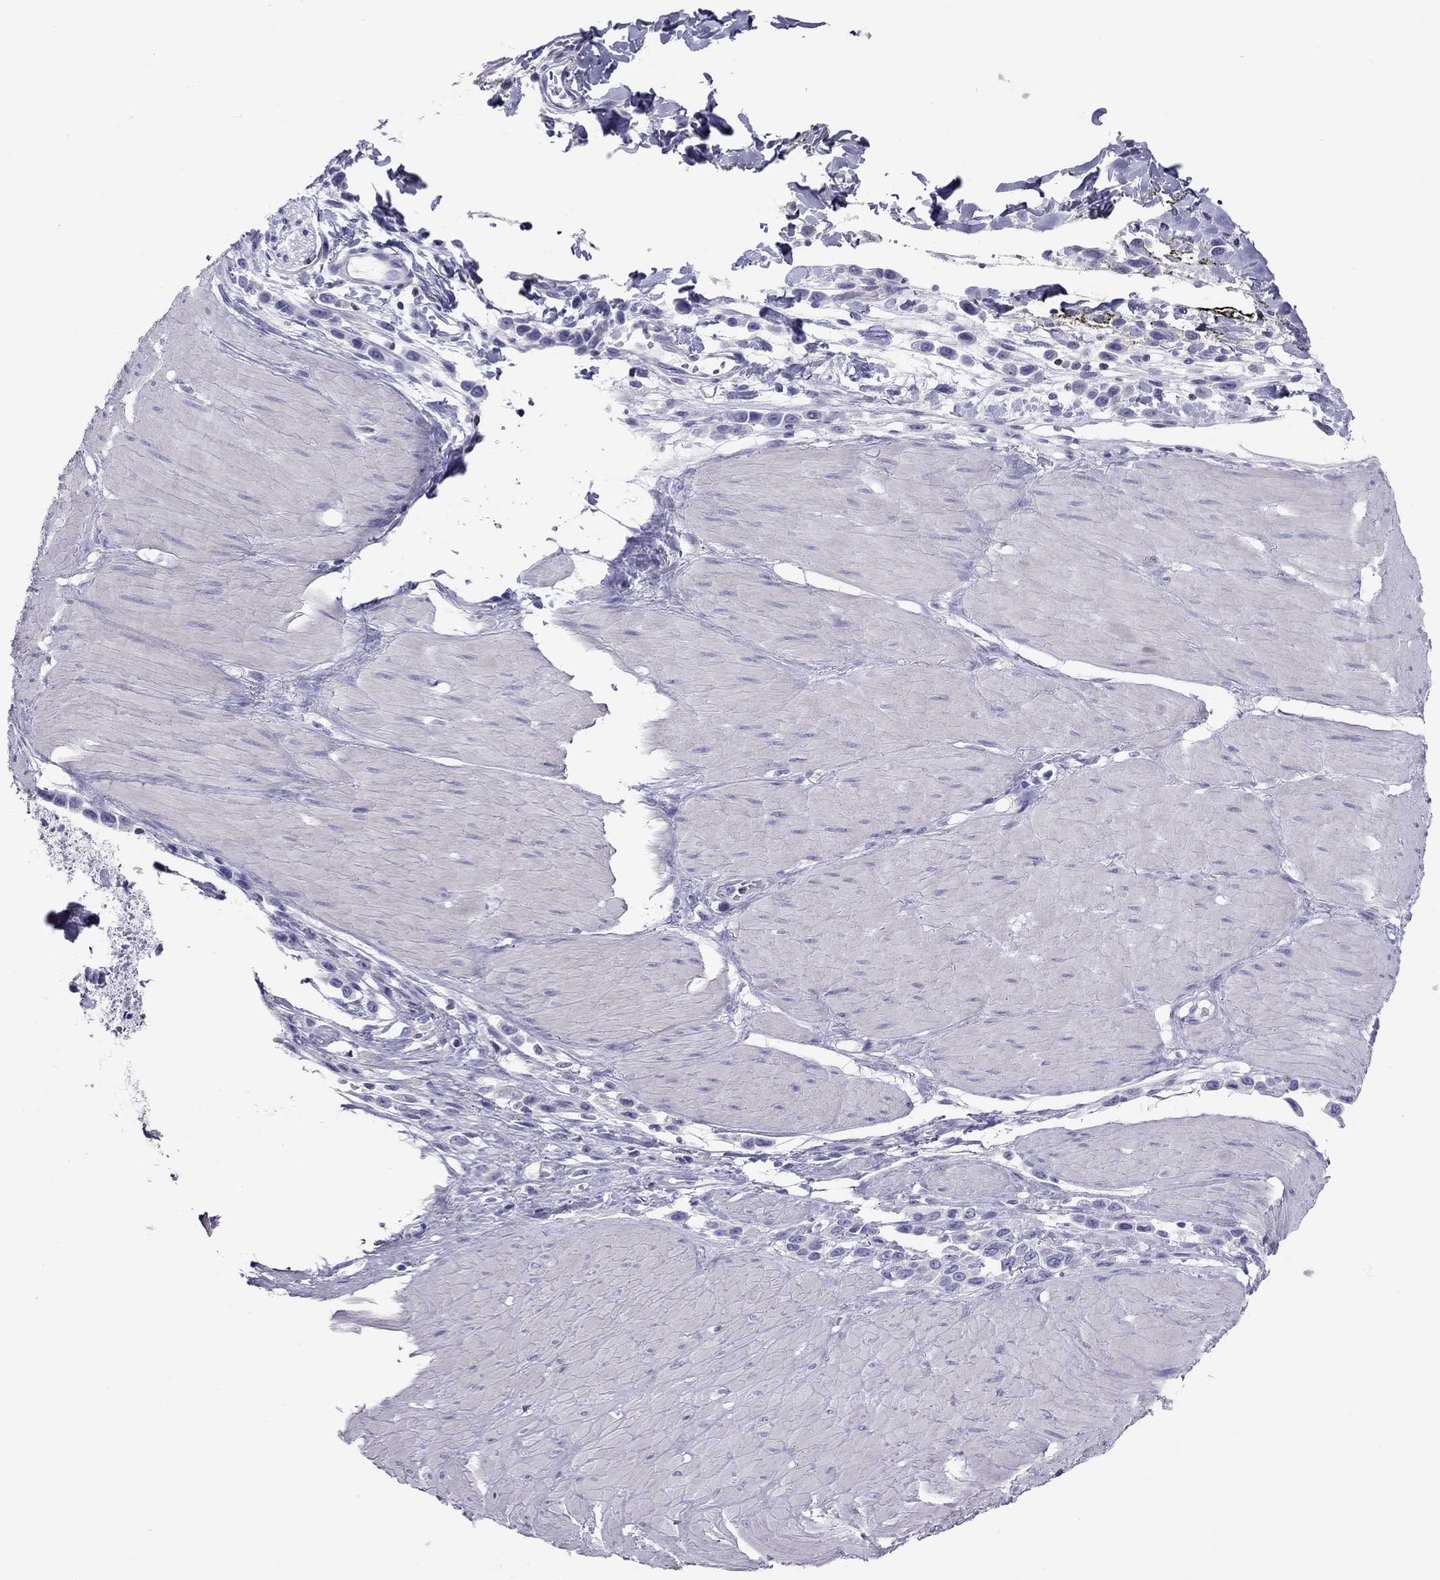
{"staining": {"intensity": "negative", "quantity": "none", "location": "none"}, "tissue": "stomach cancer", "cell_type": "Tumor cells", "image_type": "cancer", "snomed": [{"axis": "morphology", "description": "Adenocarcinoma, NOS"}, {"axis": "topography", "description": "Stomach"}], "caption": "Immunohistochemical staining of stomach cancer exhibits no significant positivity in tumor cells. (DAB immunohistochemistry (IHC), high magnification).", "gene": "STAG3", "patient": {"sex": "male", "age": 47}}